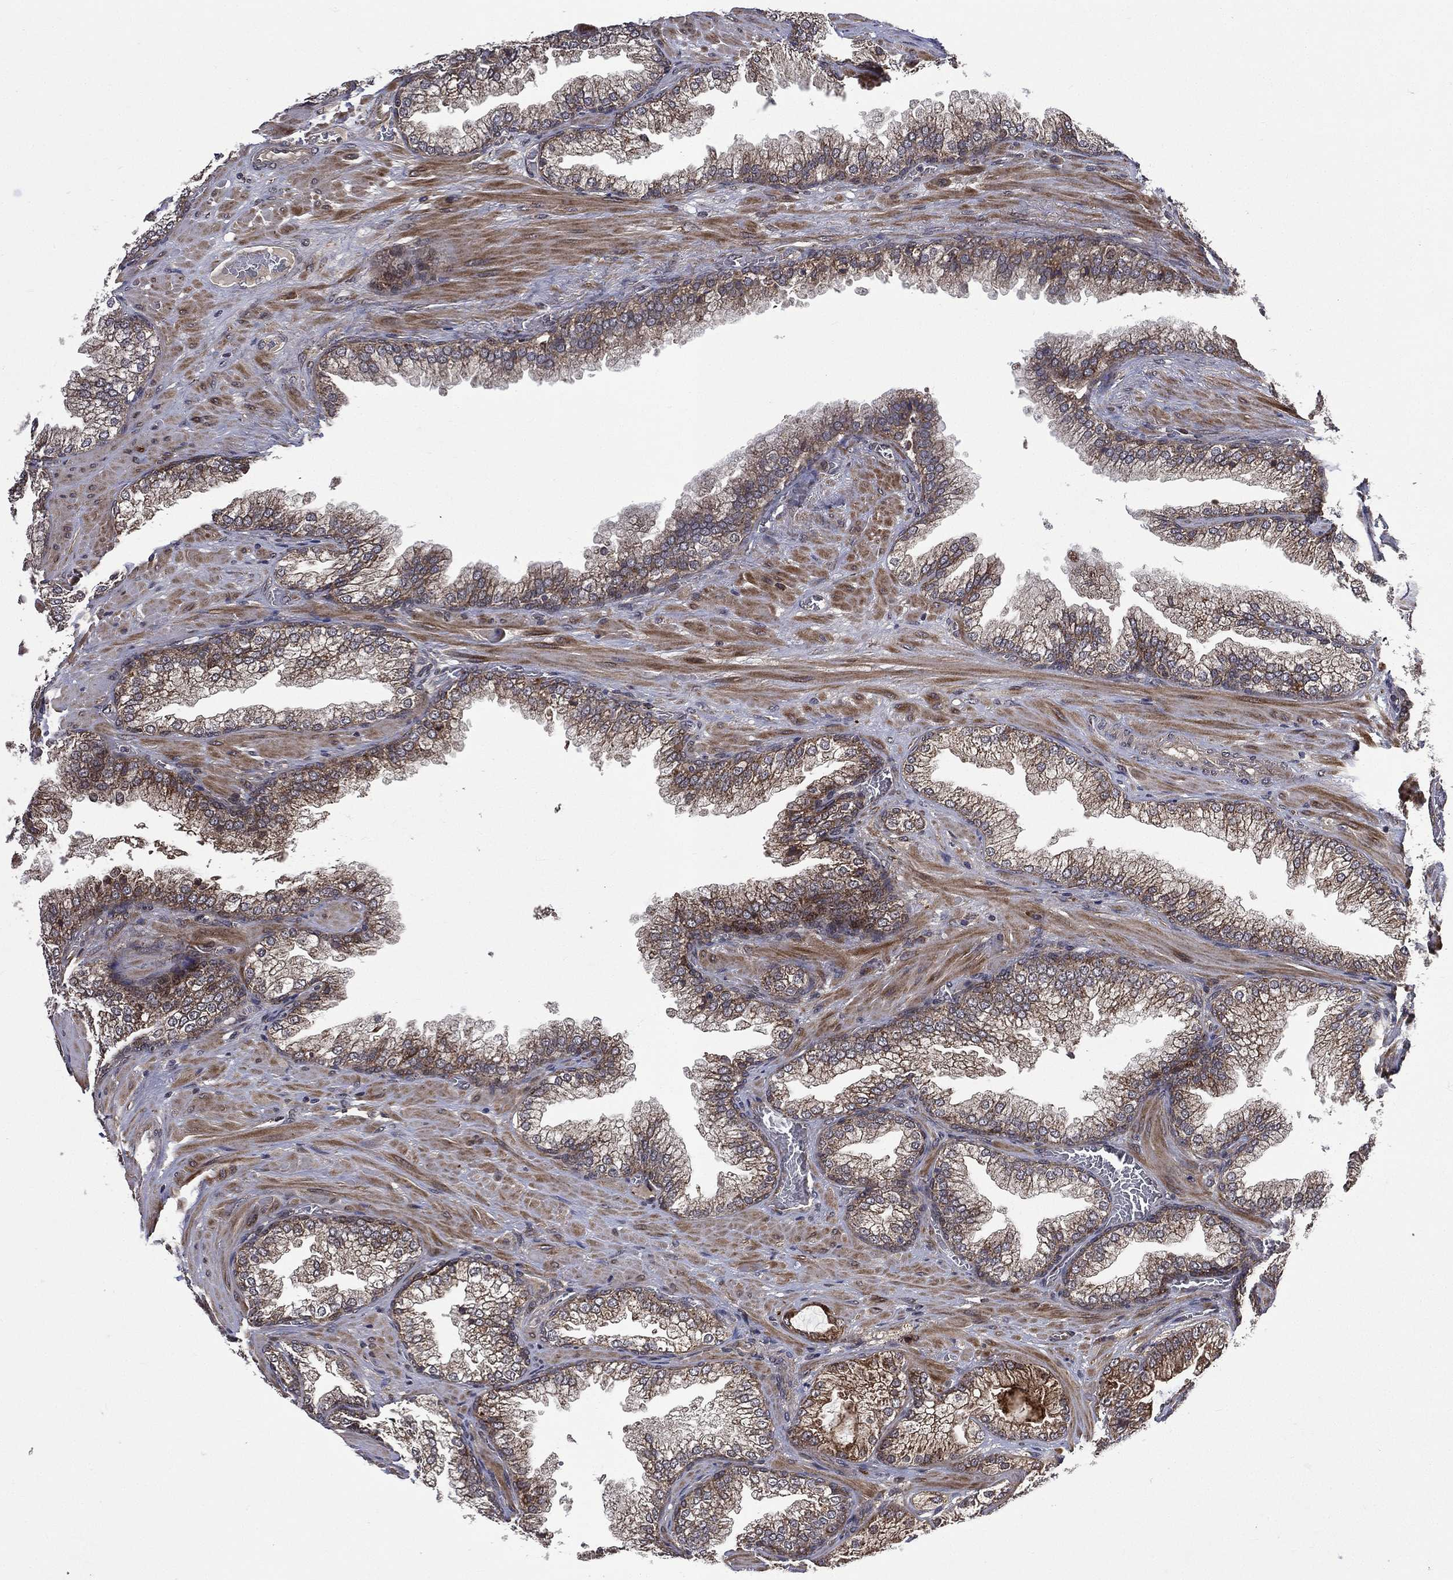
{"staining": {"intensity": "moderate", "quantity": "25%-75%", "location": "cytoplasmic/membranous"}, "tissue": "prostate cancer", "cell_type": "Tumor cells", "image_type": "cancer", "snomed": [{"axis": "morphology", "description": "Adenocarcinoma, Low grade"}, {"axis": "topography", "description": "Prostate"}], "caption": "The immunohistochemical stain labels moderate cytoplasmic/membranous staining in tumor cells of prostate low-grade adenocarcinoma tissue. The staining was performed using DAB to visualize the protein expression in brown, while the nuclei were stained in blue with hematoxylin (Magnification: 20x).", "gene": "RAB11FIP4", "patient": {"sex": "male", "age": 57}}